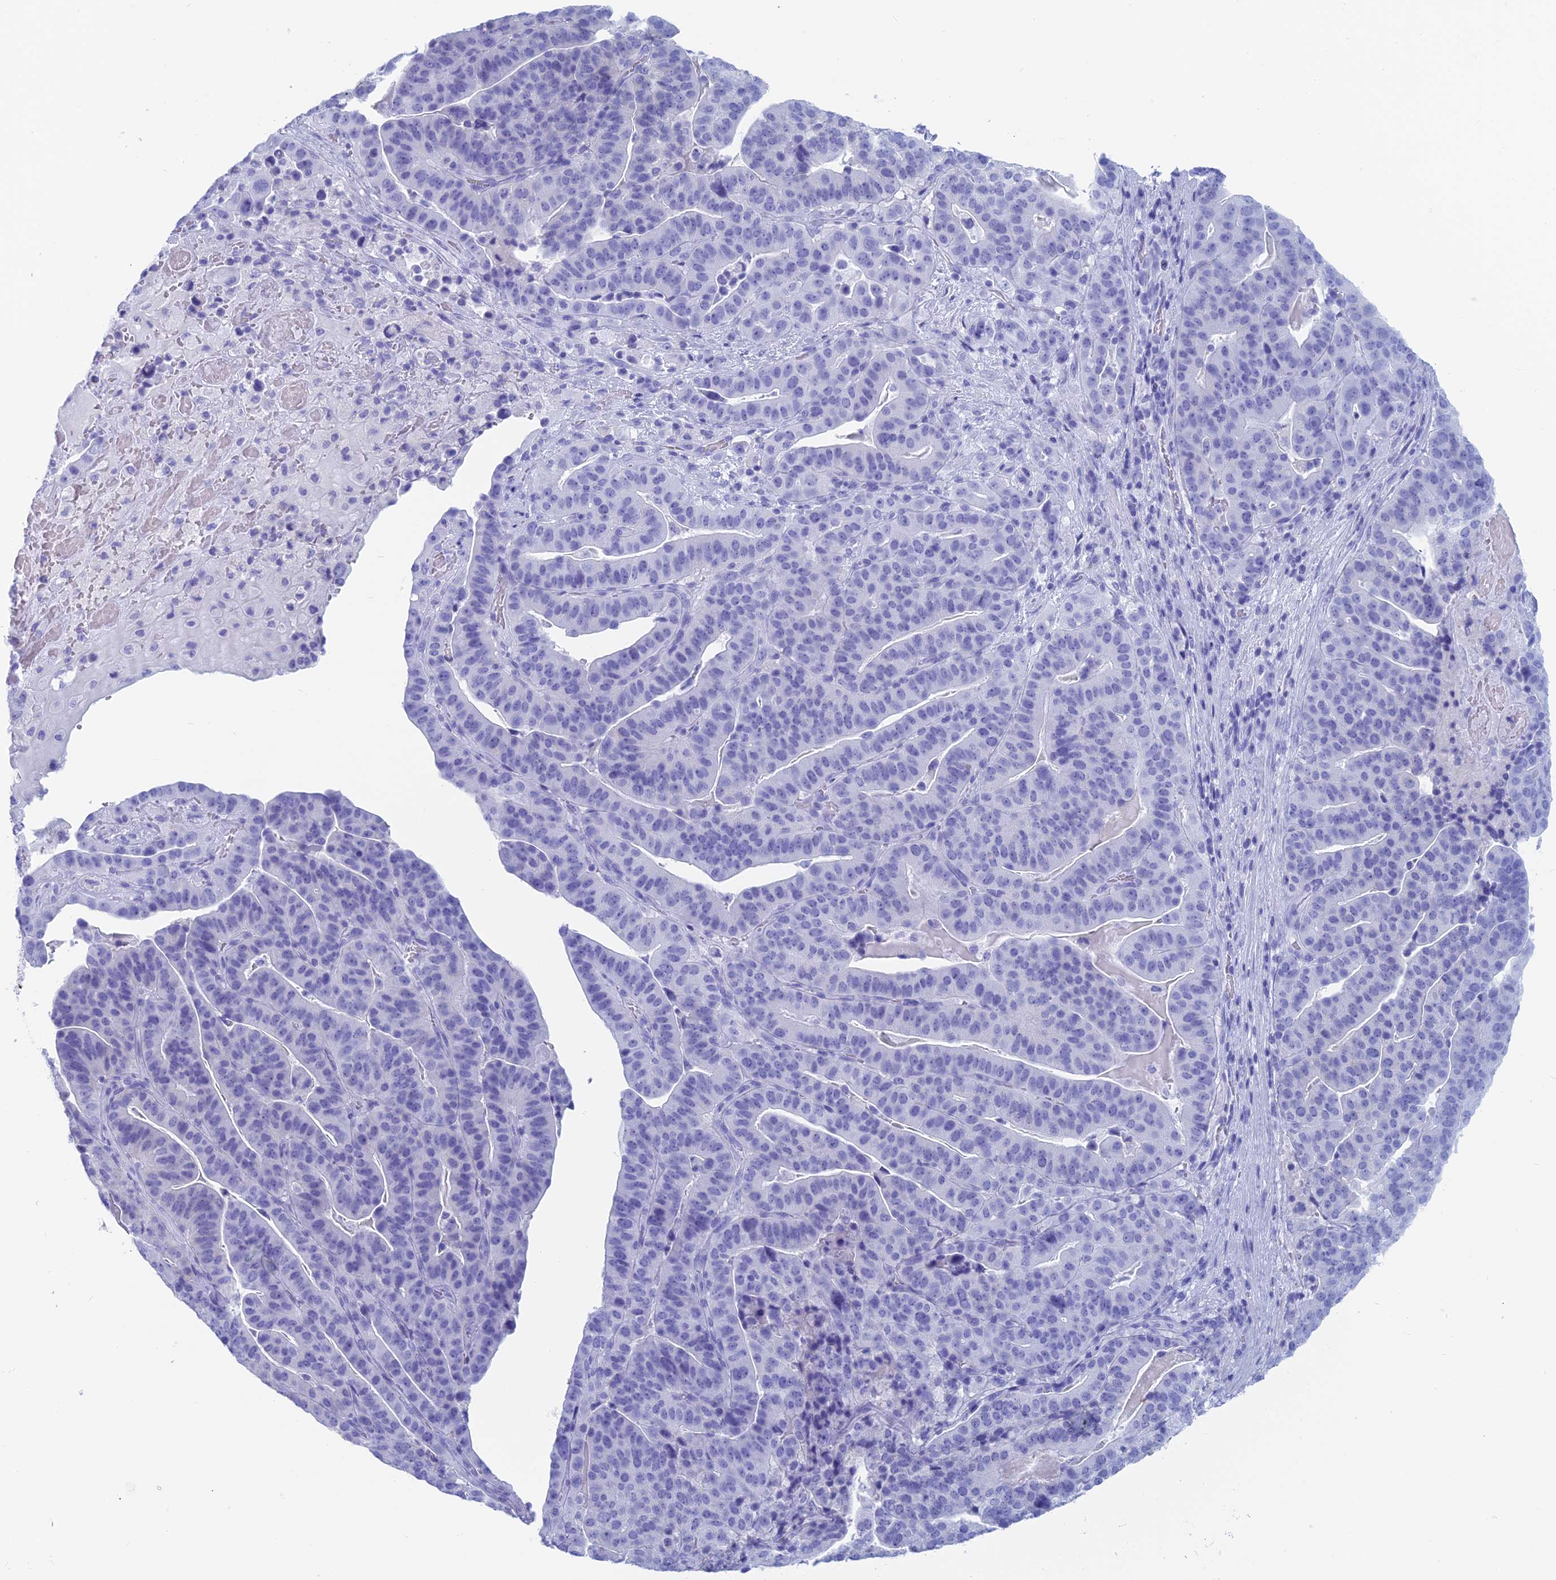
{"staining": {"intensity": "negative", "quantity": "none", "location": "none"}, "tissue": "stomach cancer", "cell_type": "Tumor cells", "image_type": "cancer", "snomed": [{"axis": "morphology", "description": "Adenocarcinoma, NOS"}, {"axis": "topography", "description": "Stomach"}], "caption": "Stomach adenocarcinoma stained for a protein using immunohistochemistry (IHC) displays no positivity tumor cells.", "gene": "CAPS", "patient": {"sex": "male", "age": 48}}